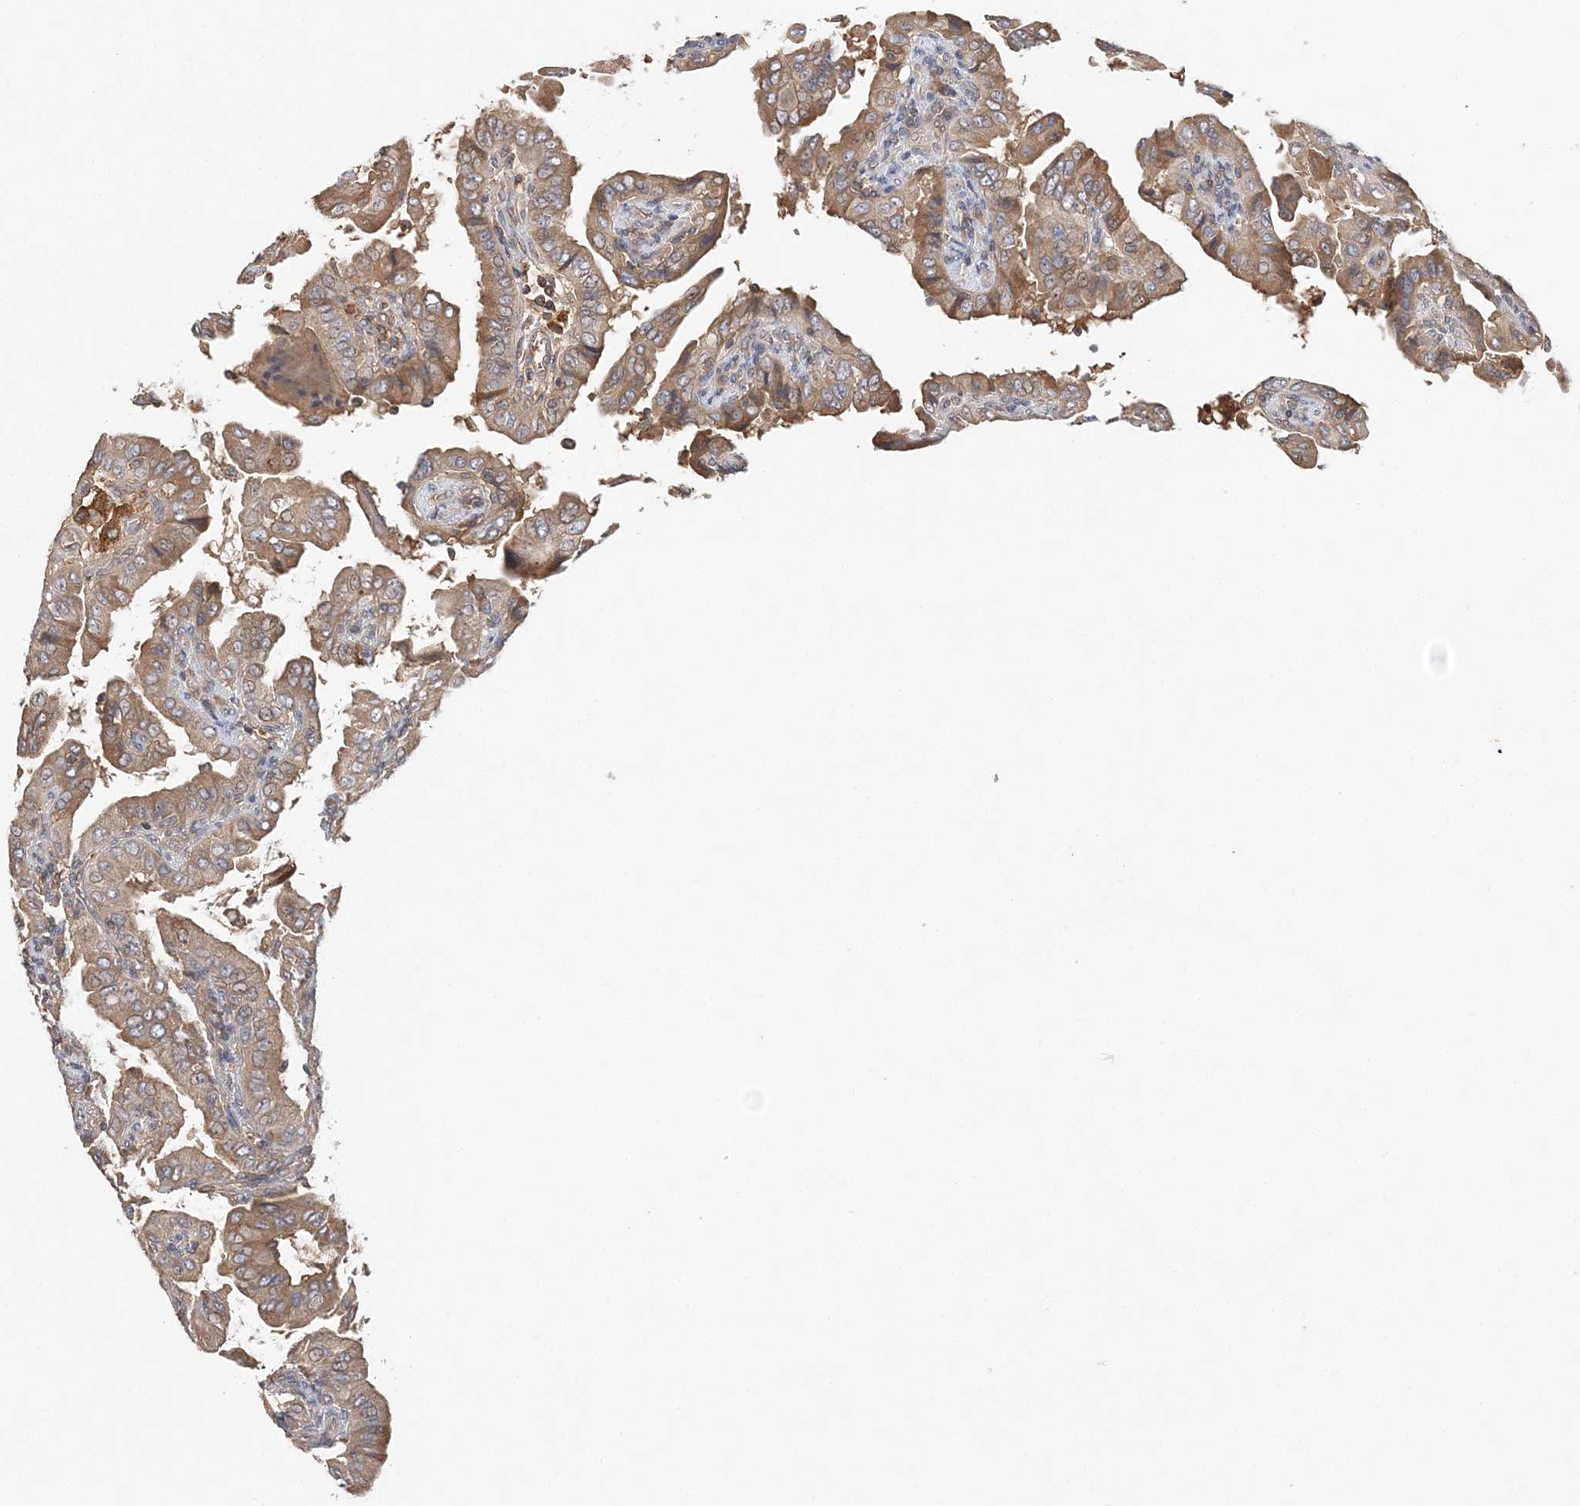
{"staining": {"intensity": "moderate", "quantity": ">75%", "location": "cytoplasmic/membranous"}, "tissue": "thyroid cancer", "cell_type": "Tumor cells", "image_type": "cancer", "snomed": [{"axis": "morphology", "description": "Papillary adenocarcinoma, NOS"}, {"axis": "topography", "description": "Thyroid gland"}], "caption": "Protein positivity by immunohistochemistry shows moderate cytoplasmic/membranous staining in about >75% of tumor cells in thyroid papillary adenocarcinoma.", "gene": "SYCP3", "patient": {"sex": "male", "age": 33}}